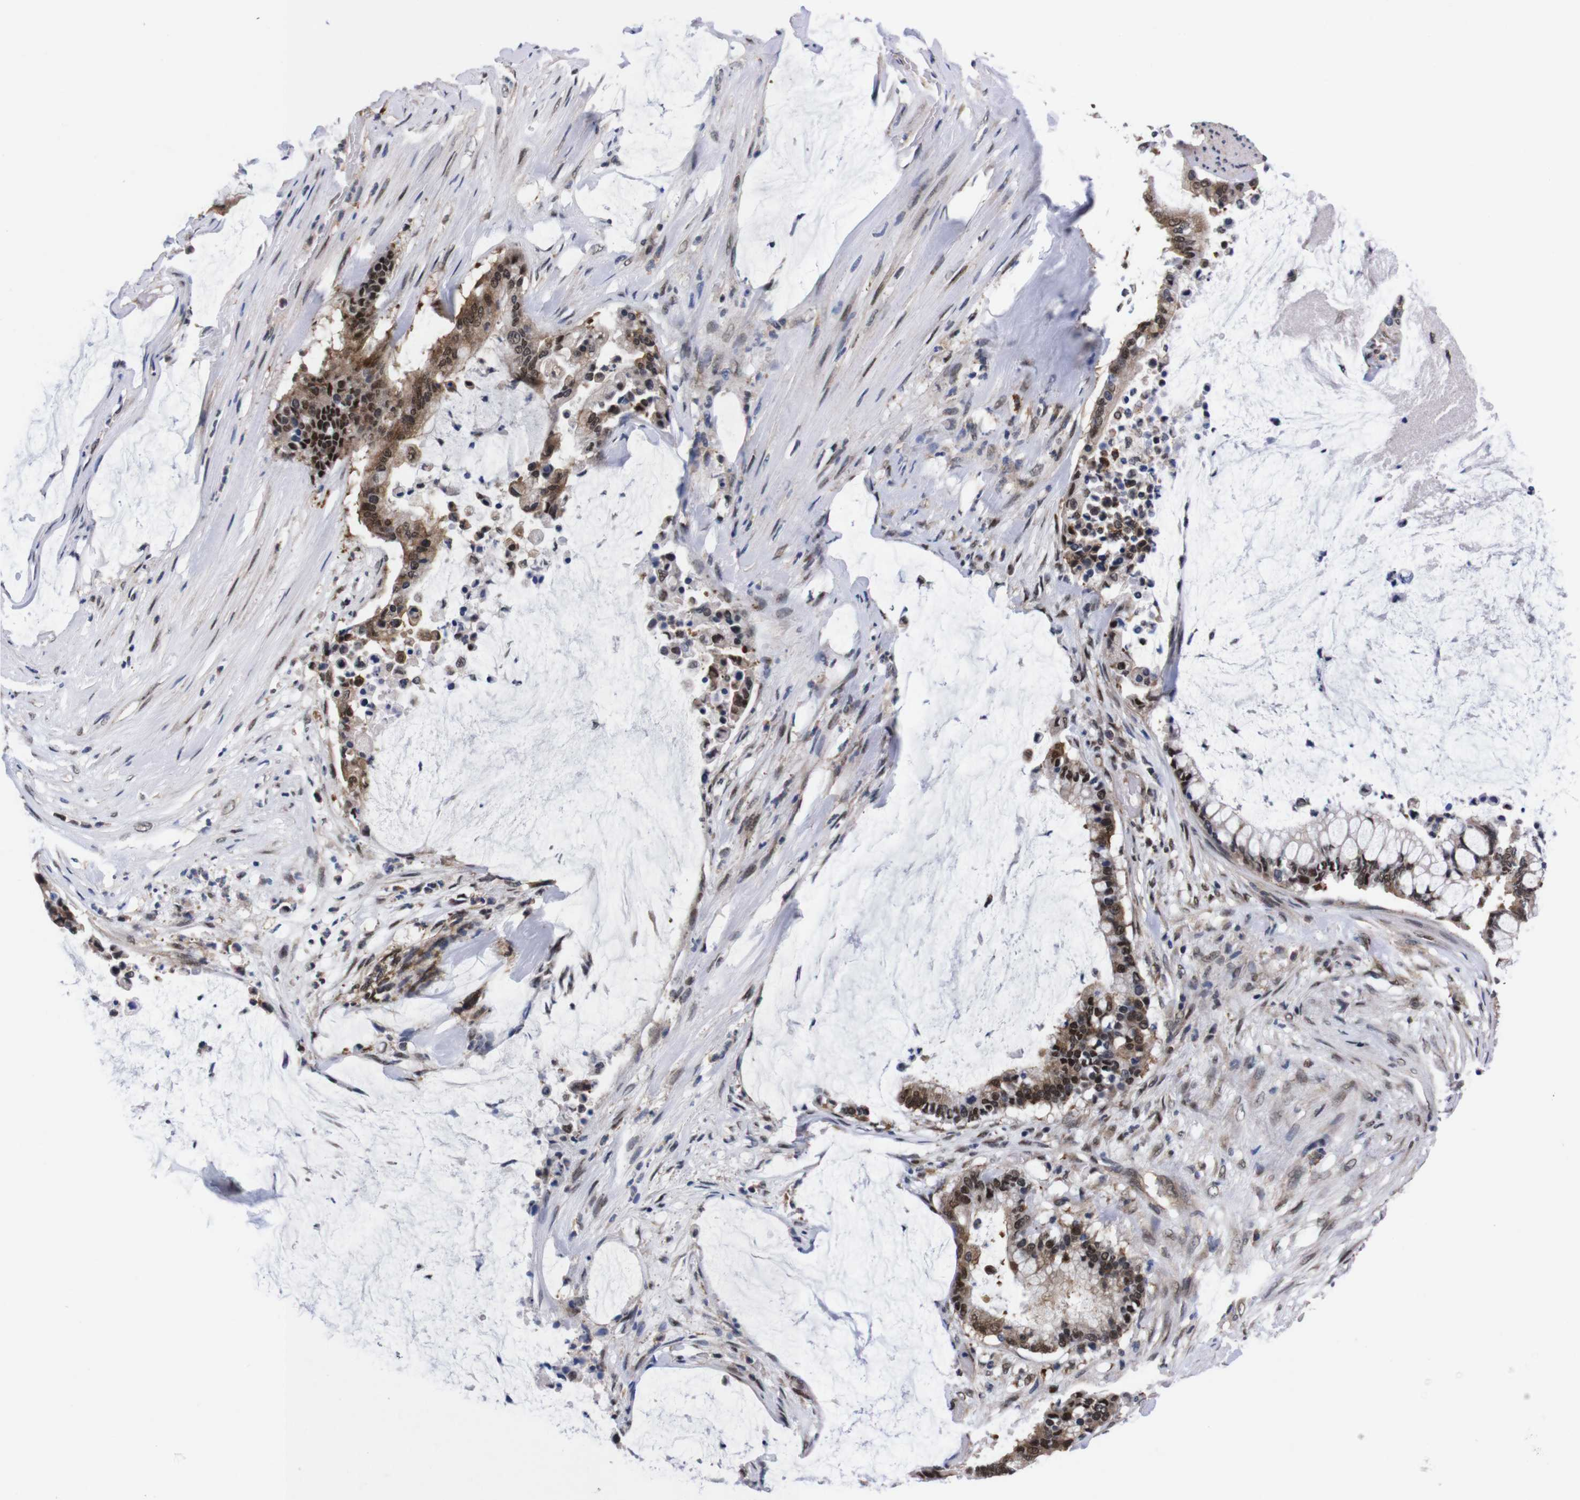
{"staining": {"intensity": "moderate", "quantity": ">75%", "location": "cytoplasmic/membranous,nuclear"}, "tissue": "pancreatic cancer", "cell_type": "Tumor cells", "image_type": "cancer", "snomed": [{"axis": "morphology", "description": "Adenocarcinoma, NOS"}, {"axis": "topography", "description": "Pancreas"}], "caption": "Immunohistochemical staining of pancreatic adenocarcinoma reveals medium levels of moderate cytoplasmic/membranous and nuclear expression in approximately >75% of tumor cells.", "gene": "UBQLN2", "patient": {"sex": "male", "age": 41}}